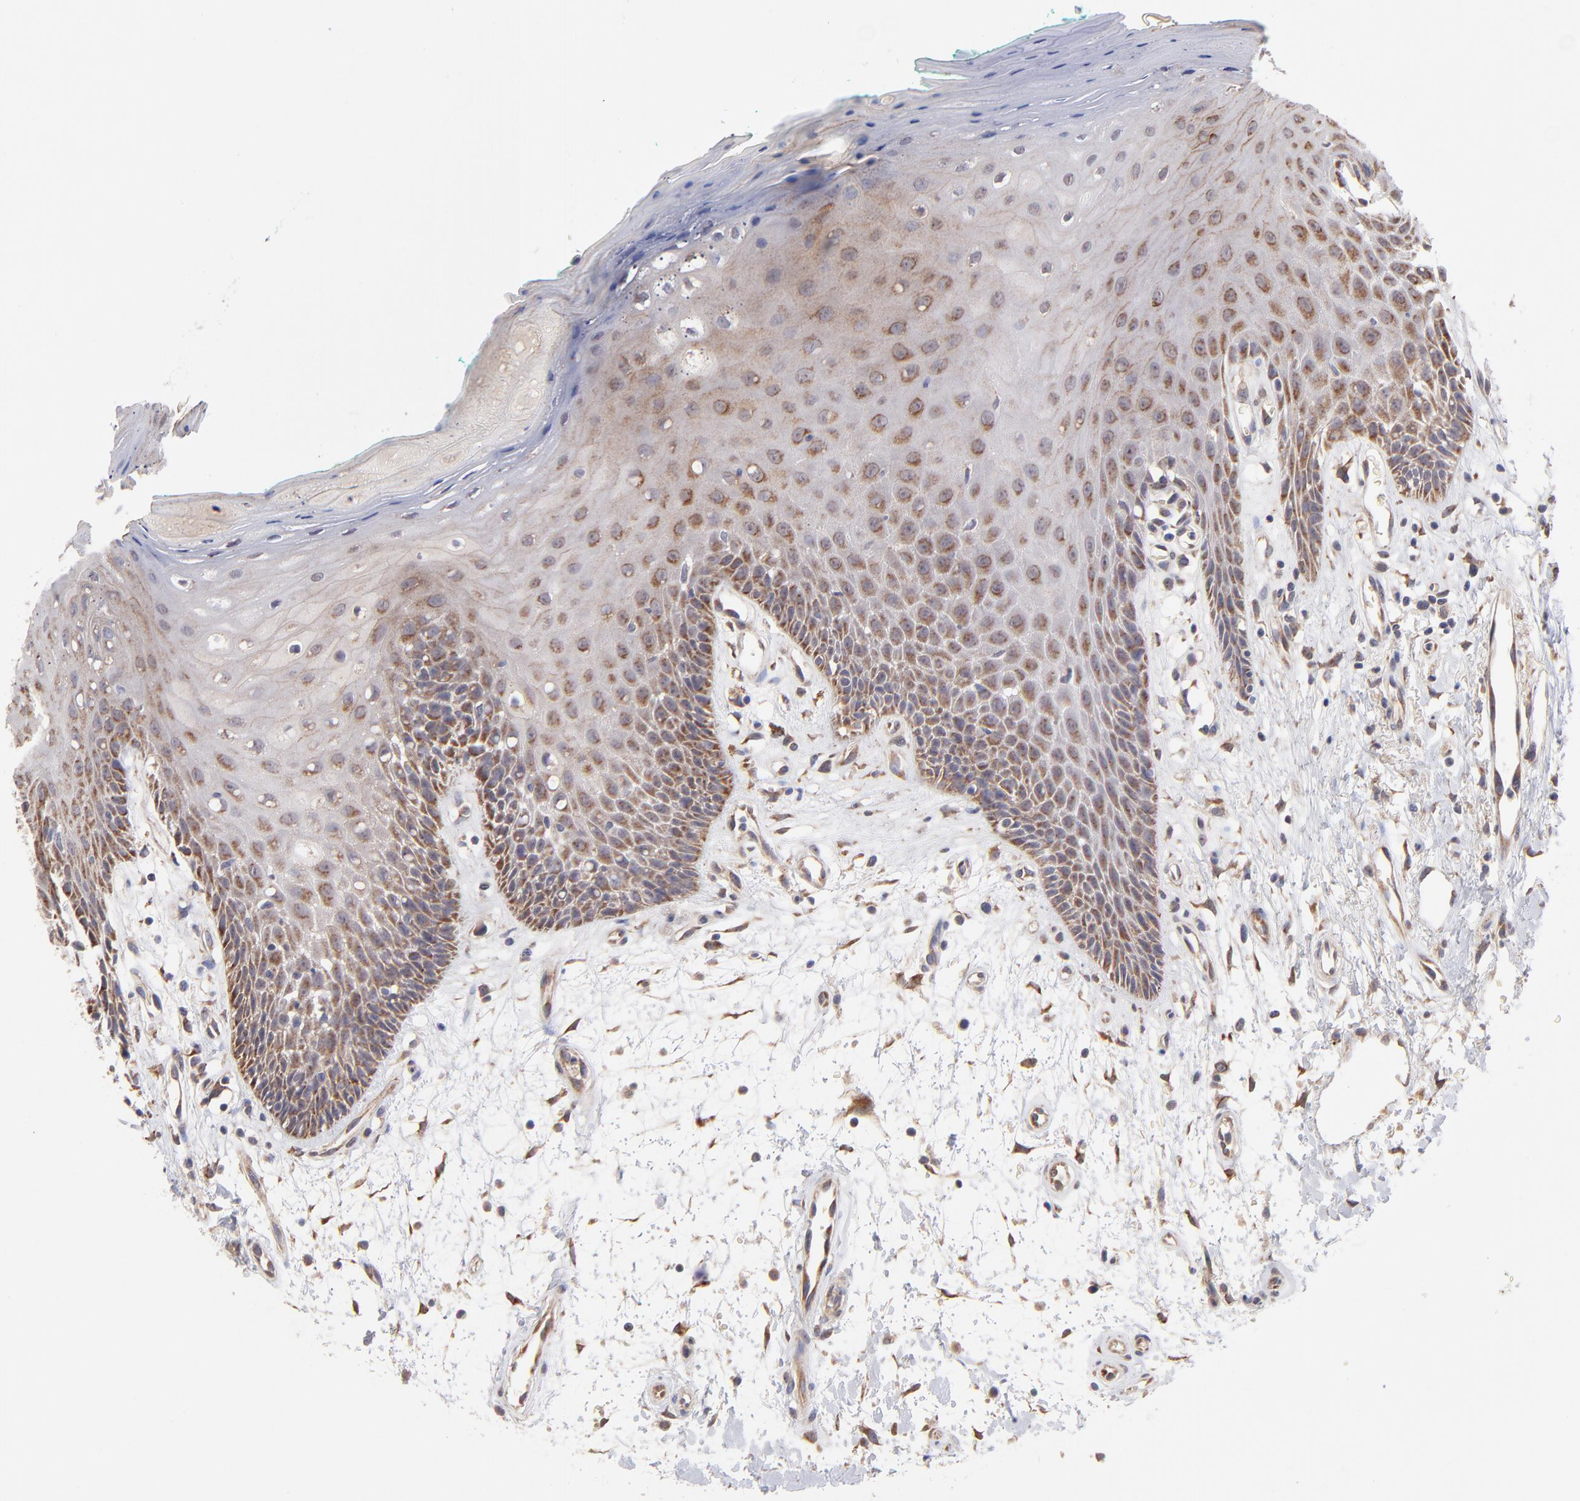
{"staining": {"intensity": "strong", "quantity": "25%-75%", "location": "cytoplasmic/membranous"}, "tissue": "oral mucosa", "cell_type": "Squamous epithelial cells", "image_type": "normal", "snomed": [{"axis": "morphology", "description": "Normal tissue, NOS"}, {"axis": "morphology", "description": "Squamous cell carcinoma, NOS"}, {"axis": "topography", "description": "Skeletal muscle"}, {"axis": "topography", "description": "Oral tissue"}, {"axis": "topography", "description": "Head-Neck"}], "caption": "DAB (3,3'-diaminobenzidine) immunohistochemical staining of unremarkable oral mucosa displays strong cytoplasmic/membranous protein expression in about 25%-75% of squamous epithelial cells.", "gene": "UBE2H", "patient": {"sex": "female", "age": 84}}